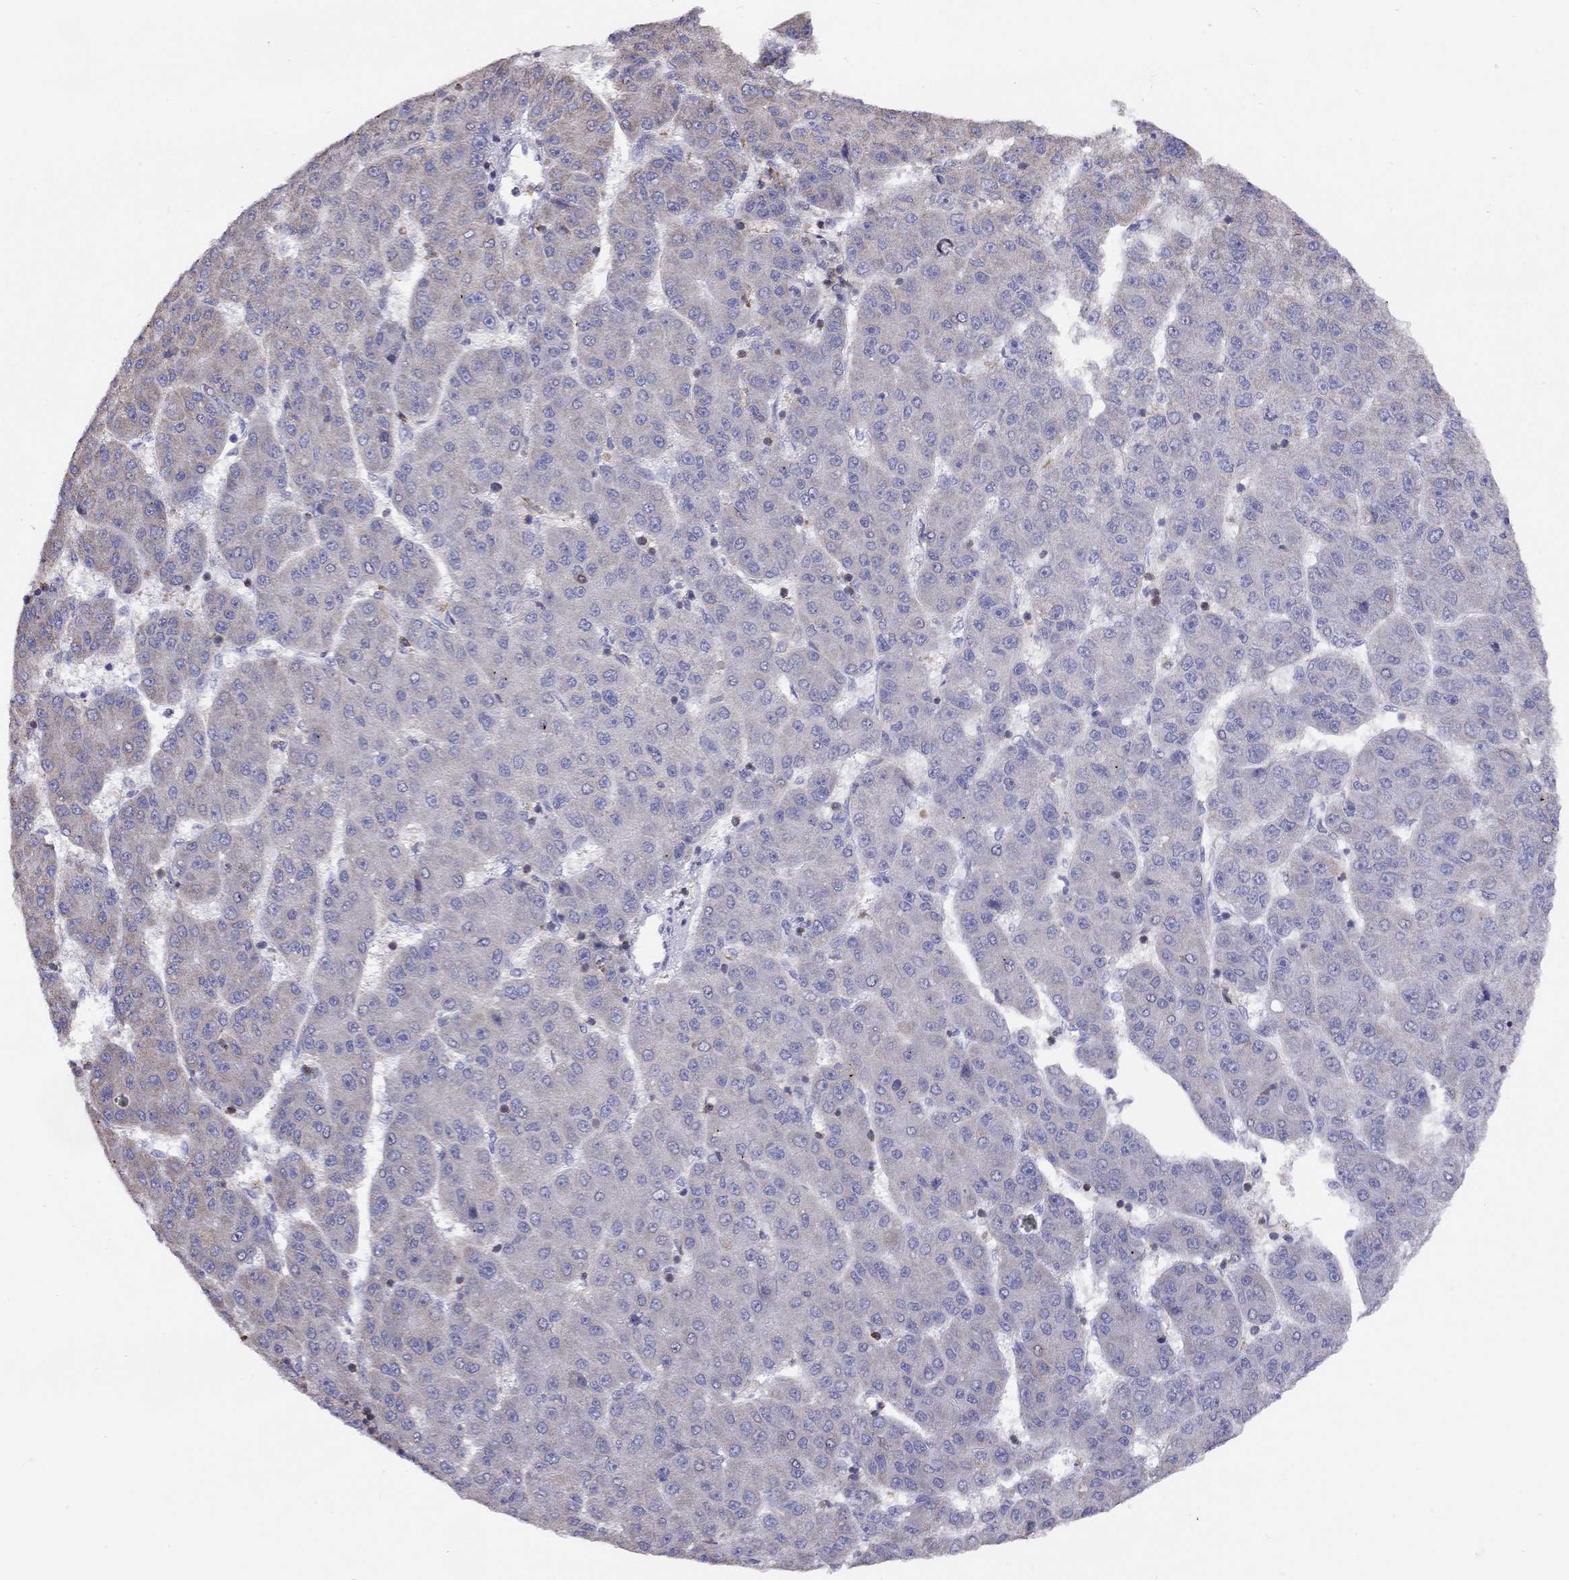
{"staining": {"intensity": "negative", "quantity": "none", "location": "none"}, "tissue": "liver cancer", "cell_type": "Tumor cells", "image_type": "cancer", "snomed": [{"axis": "morphology", "description": "Carcinoma, Hepatocellular, NOS"}, {"axis": "topography", "description": "Liver"}], "caption": "Immunohistochemistry of liver hepatocellular carcinoma exhibits no expression in tumor cells.", "gene": "CITED1", "patient": {"sex": "male", "age": 67}}